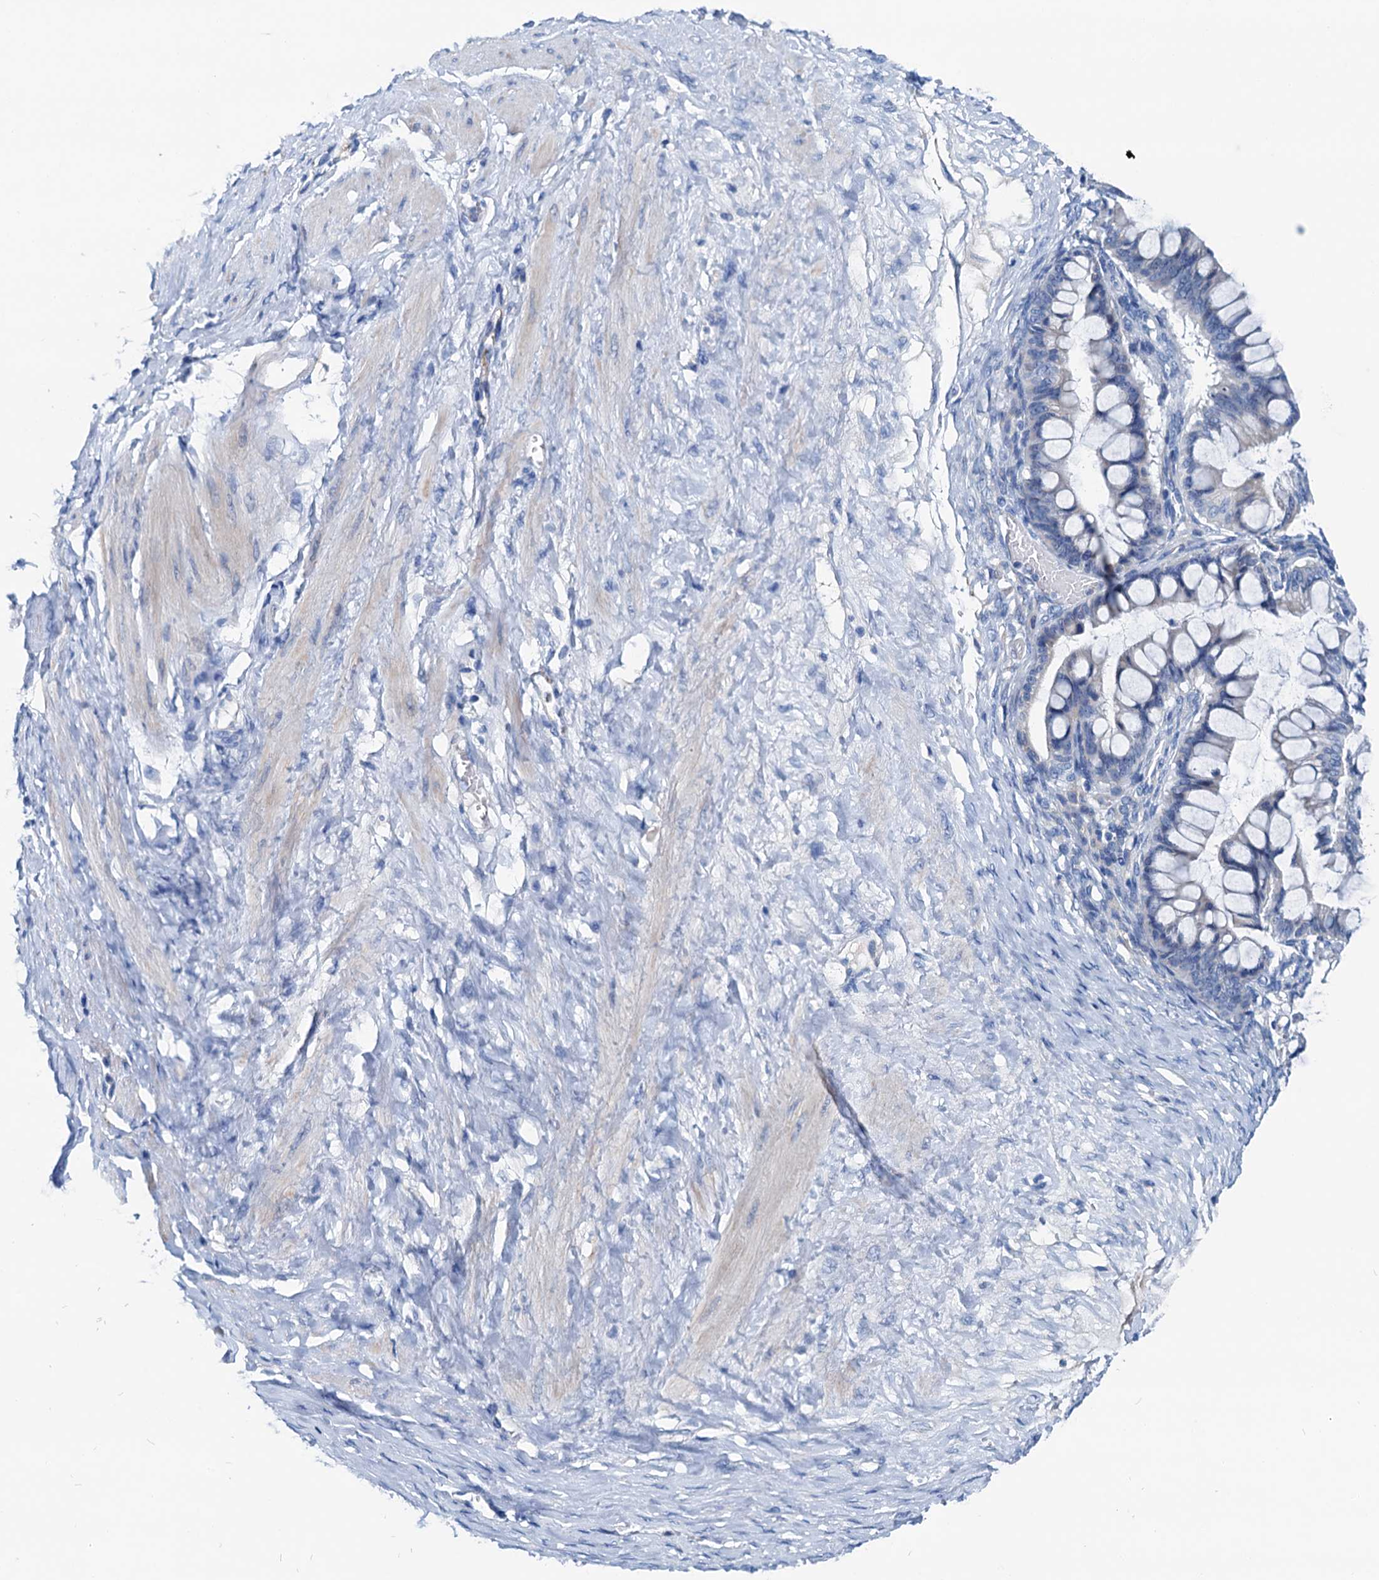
{"staining": {"intensity": "negative", "quantity": "none", "location": "none"}, "tissue": "ovarian cancer", "cell_type": "Tumor cells", "image_type": "cancer", "snomed": [{"axis": "morphology", "description": "Cystadenocarcinoma, mucinous, NOS"}, {"axis": "topography", "description": "Ovary"}], "caption": "Mucinous cystadenocarcinoma (ovarian) stained for a protein using immunohistochemistry displays no staining tumor cells.", "gene": "KNDC1", "patient": {"sex": "female", "age": 73}}